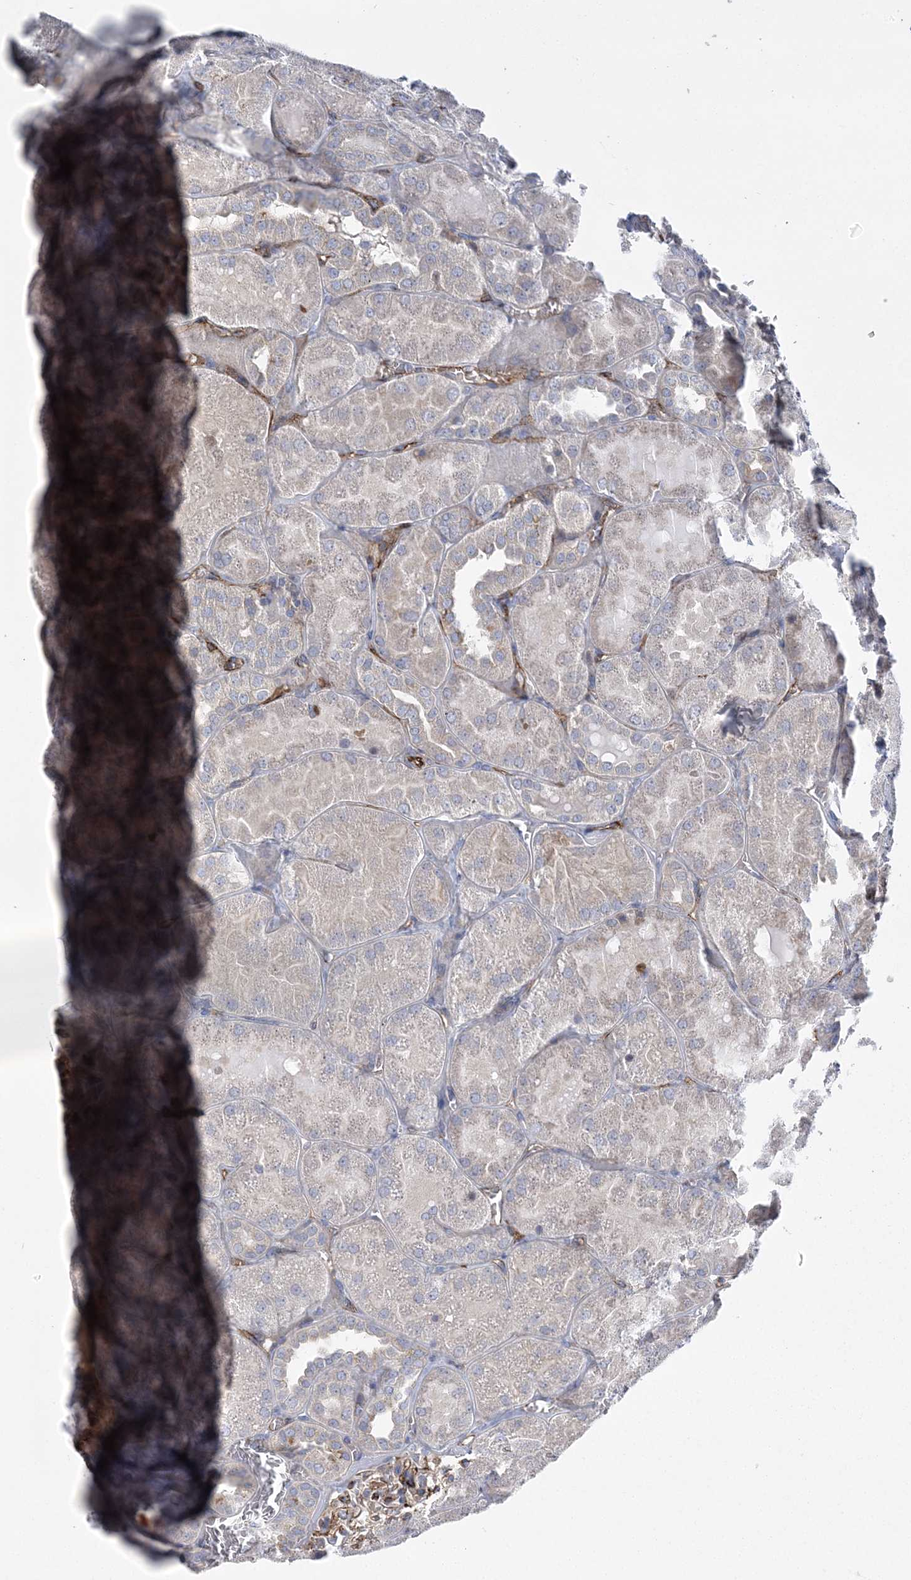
{"staining": {"intensity": "moderate", "quantity": "25%-75%", "location": "cytoplasmic/membranous"}, "tissue": "kidney", "cell_type": "Cells in glomeruli", "image_type": "normal", "snomed": [{"axis": "morphology", "description": "Normal tissue, NOS"}, {"axis": "topography", "description": "Kidney"}], "caption": "A photomicrograph showing moderate cytoplasmic/membranous expression in approximately 25%-75% of cells in glomeruli in unremarkable kidney, as visualized by brown immunohistochemical staining.", "gene": "CALN1", "patient": {"sex": "male", "age": 28}}